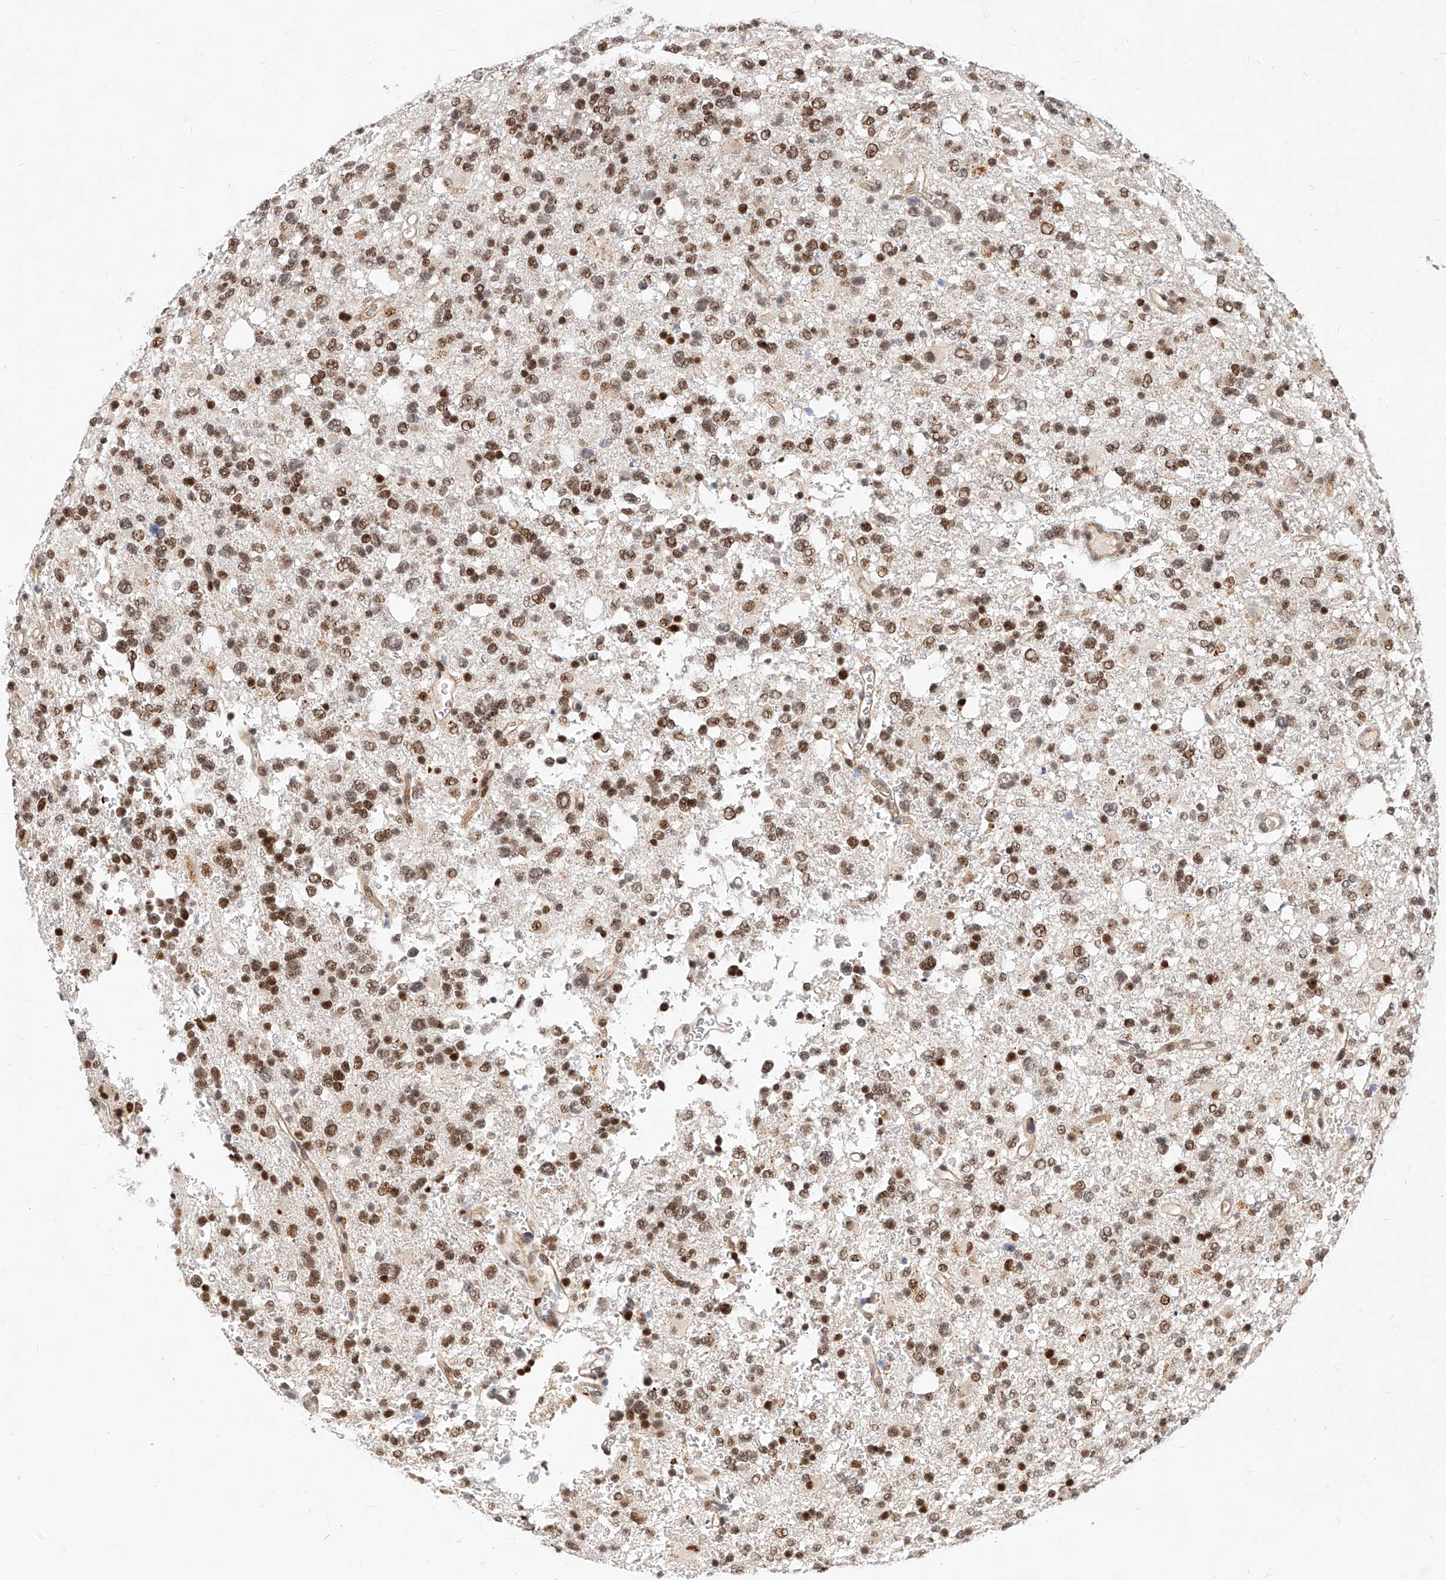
{"staining": {"intensity": "moderate", "quantity": ">75%", "location": "nuclear"}, "tissue": "glioma", "cell_type": "Tumor cells", "image_type": "cancer", "snomed": [{"axis": "morphology", "description": "Glioma, malignant, High grade"}, {"axis": "topography", "description": "Brain"}], "caption": "DAB immunohistochemical staining of human glioma displays moderate nuclear protein positivity in about >75% of tumor cells. (DAB (3,3'-diaminobenzidine) IHC with brightfield microscopy, high magnification).", "gene": "CBX8", "patient": {"sex": "female", "age": 62}}